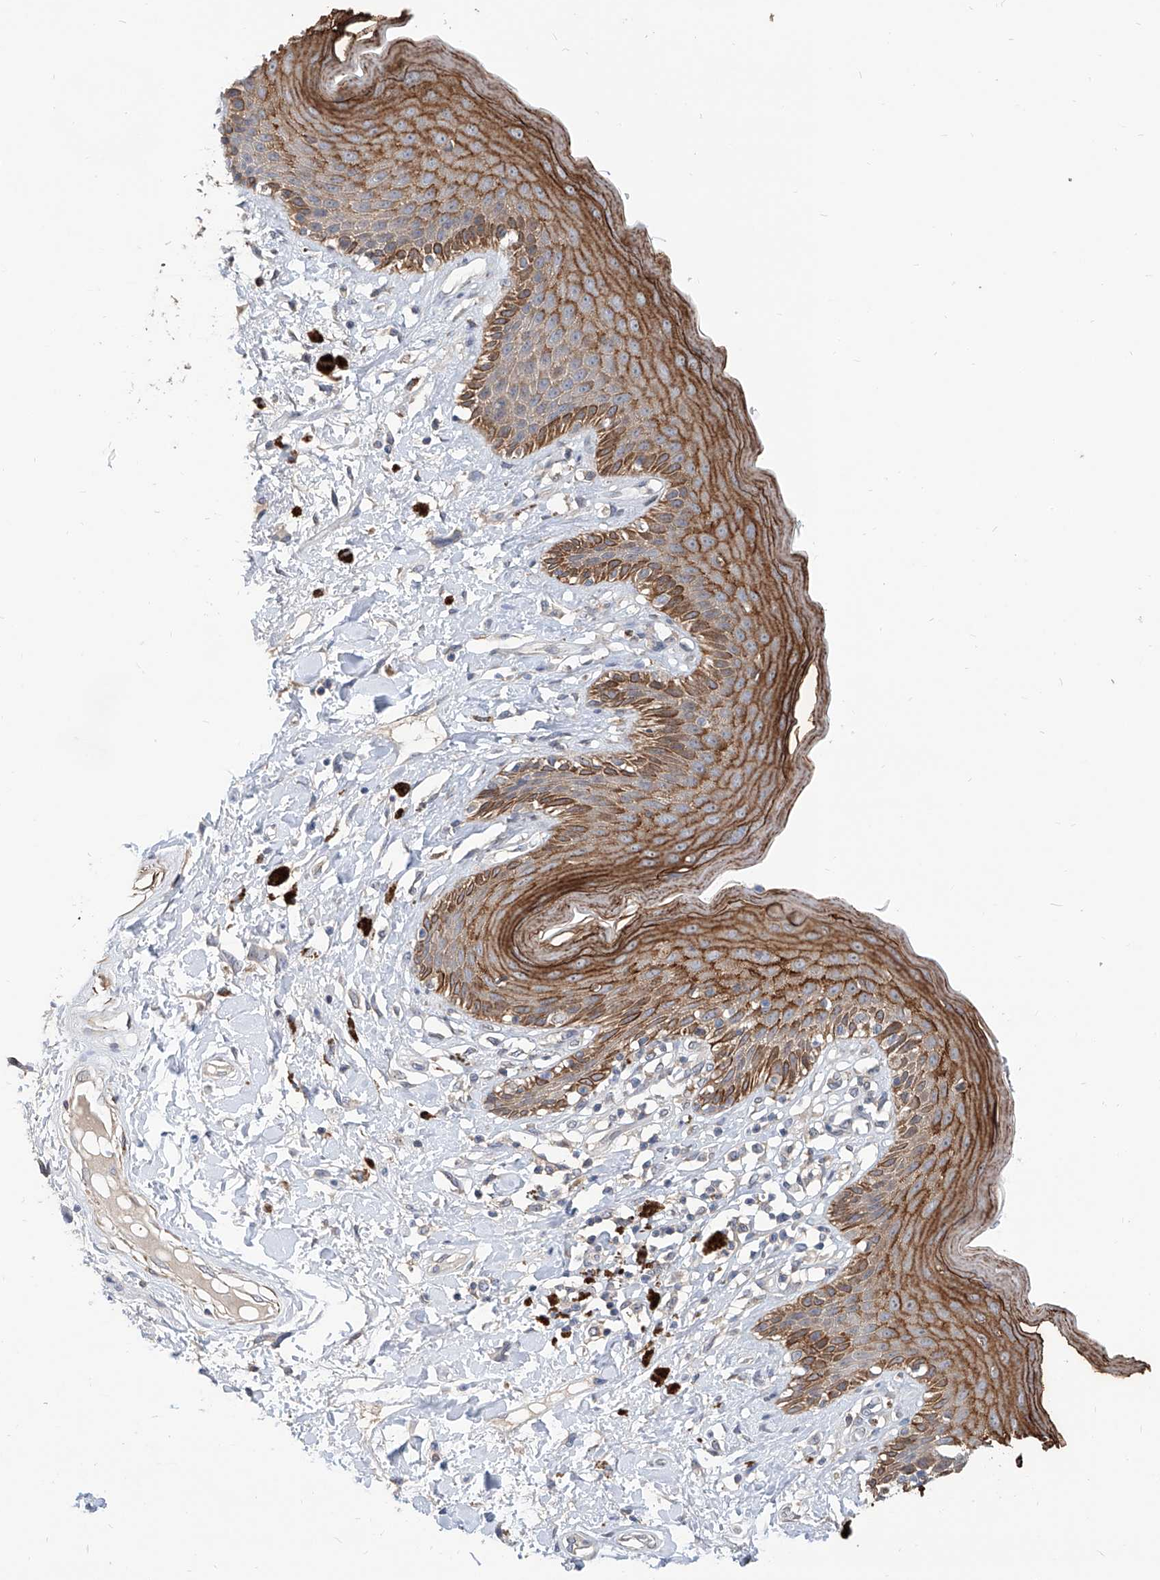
{"staining": {"intensity": "moderate", "quantity": ">75%", "location": "cytoplasmic/membranous"}, "tissue": "skin", "cell_type": "Epidermal cells", "image_type": "normal", "snomed": [{"axis": "morphology", "description": "Normal tissue, NOS"}, {"axis": "topography", "description": "Anal"}], "caption": "A brown stain highlights moderate cytoplasmic/membranous expression of a protein in epidermal cells of benign skin. Ihc stains the protein in brown and the nuclei are stained blue.", "gene": "MAGEE2", "patient": {"sex": "female", "age": 78}}